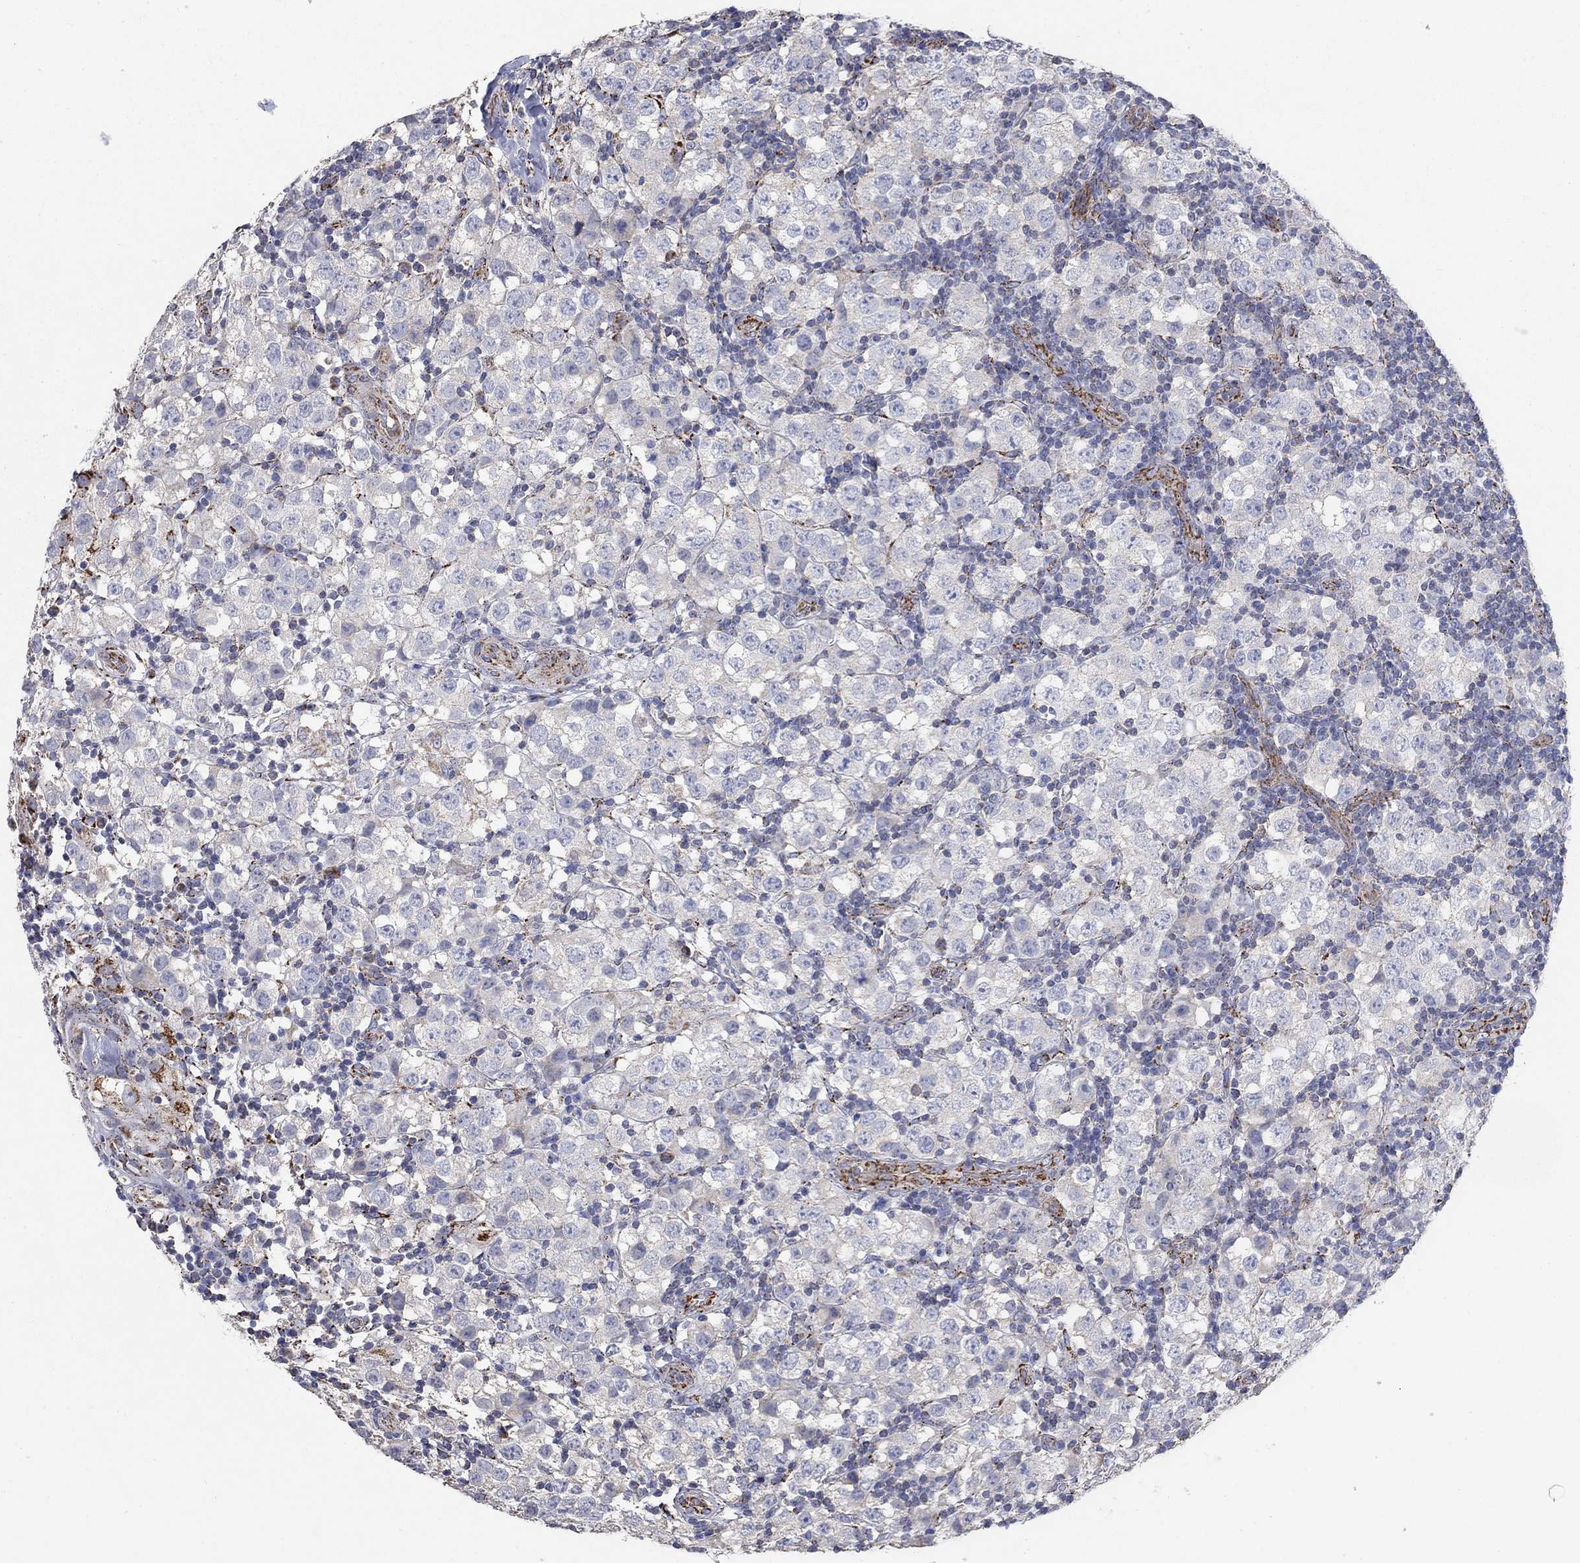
{"staining": {"intensity": "negative", "quantity": "none", "location": "none"}, "tissue": "testis cancer", "cell_type": "Tumor cells", "image_type": "cancer", "snomed": [{"axis": "morphology", "description": "Seminoma, NOS"}, {"axis": "topography", "description": "Testis"}], "caption": "High magnification brightfield microscopy of testis cancer (seminoma) stained with DAB (3,3'-diaminobenzidine) (brown) and counterstained with hematoxylin (blue): tumor cells show no significant positivity.", "gene": "PNPLA2", "patient": {"sex": "male", "age": 34}}